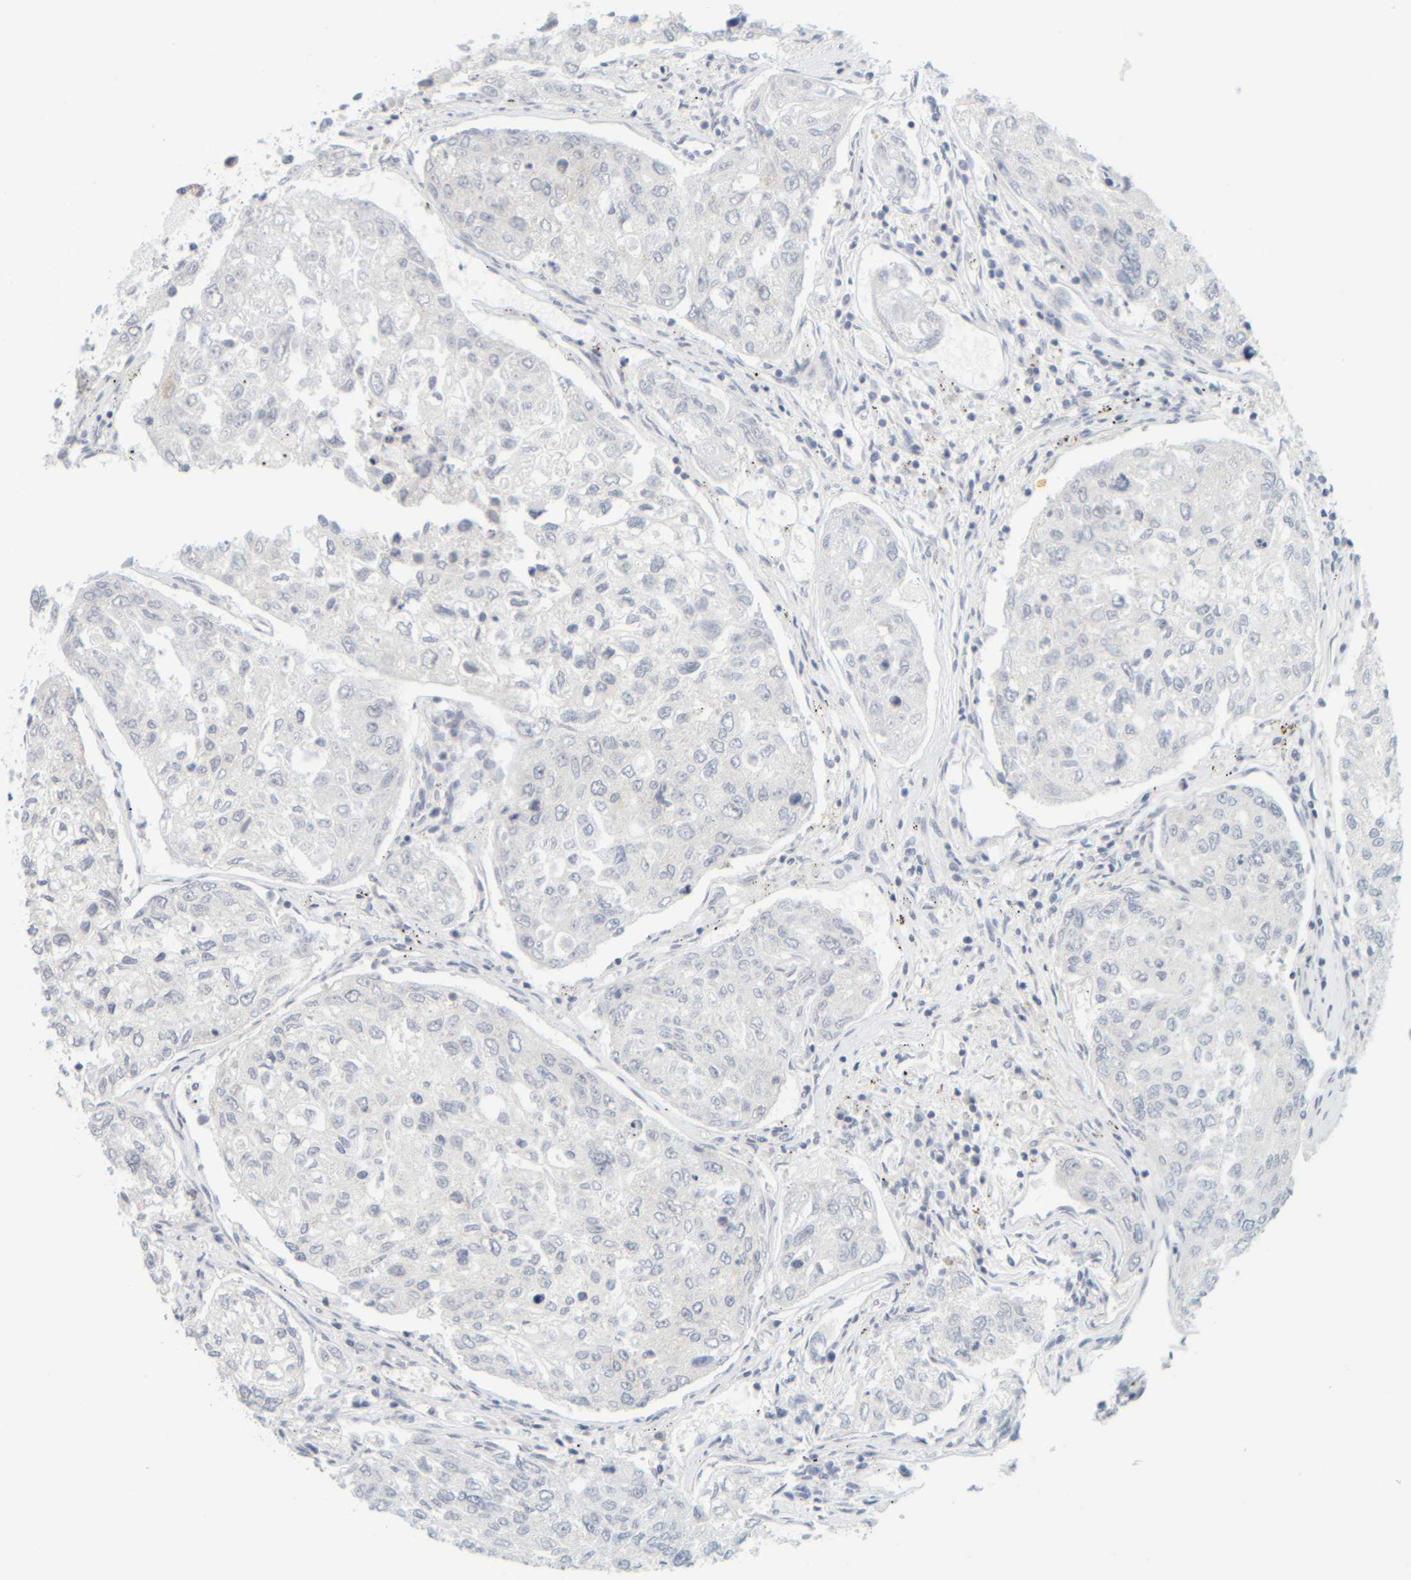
{"staining": {"intensity": "negative", "quantity": "none", "location": "none"}, "tissue": "urothelial cancer", "cell_type": "Tumor cells", "image_type": "cancer", "snomed": [{"axis": "morphology", "description": "Urothelial carcinoma, High grade"}, {"axis": "topography", "description": "Lymph node"}, {"axis": "topography", "description": "Urinary bladder"}], "caption": "A photomicrograph of urothelial carcinoma (high-grade) stained for a protein exhibits no brown staining in tumor cells.", "gene": "PTGES3L-AARSD1", "patient": {"sex": "male", "age": 51}}